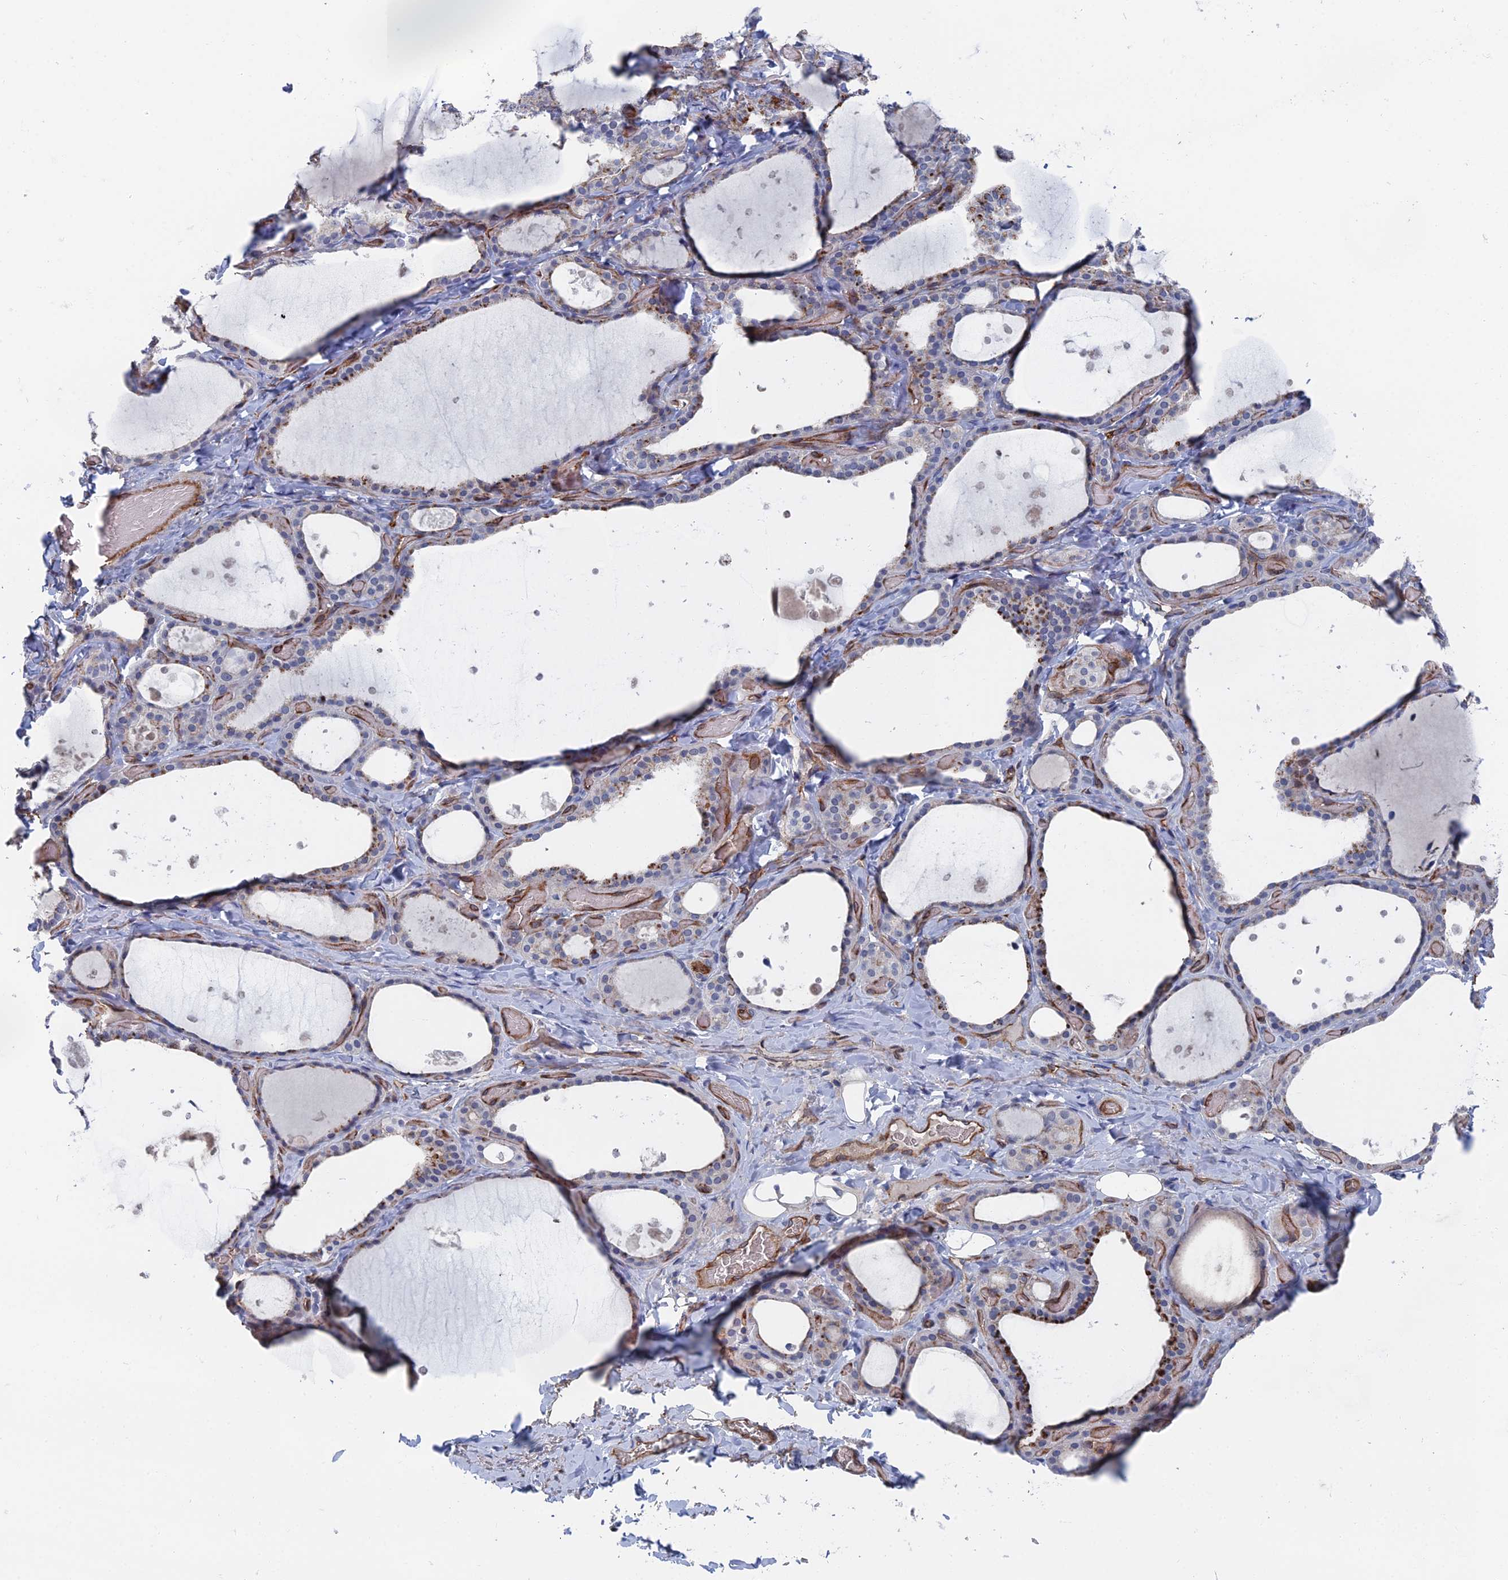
{"staining": {"intensity": "strong", "quantity": "<25%", "location": "cytoplasmic/membranous"}, "tissue": "thyroid gland", "cell_type": "Glandular cells", "image_type": "normal", "snomed": [{"axis": "morphology", "description": "Normal tissue, NOS"}, {"axis": "topography", "description": "Thyroid gland"}], "caption": "Brown immunohistochemical staining in benign human thyroid gland exhibits strong cytoplasmic/membranous staining in approximately <25% of glandular cells.", "gene": "ARAP3", "patient": {"sex": "female", "age": 44}}